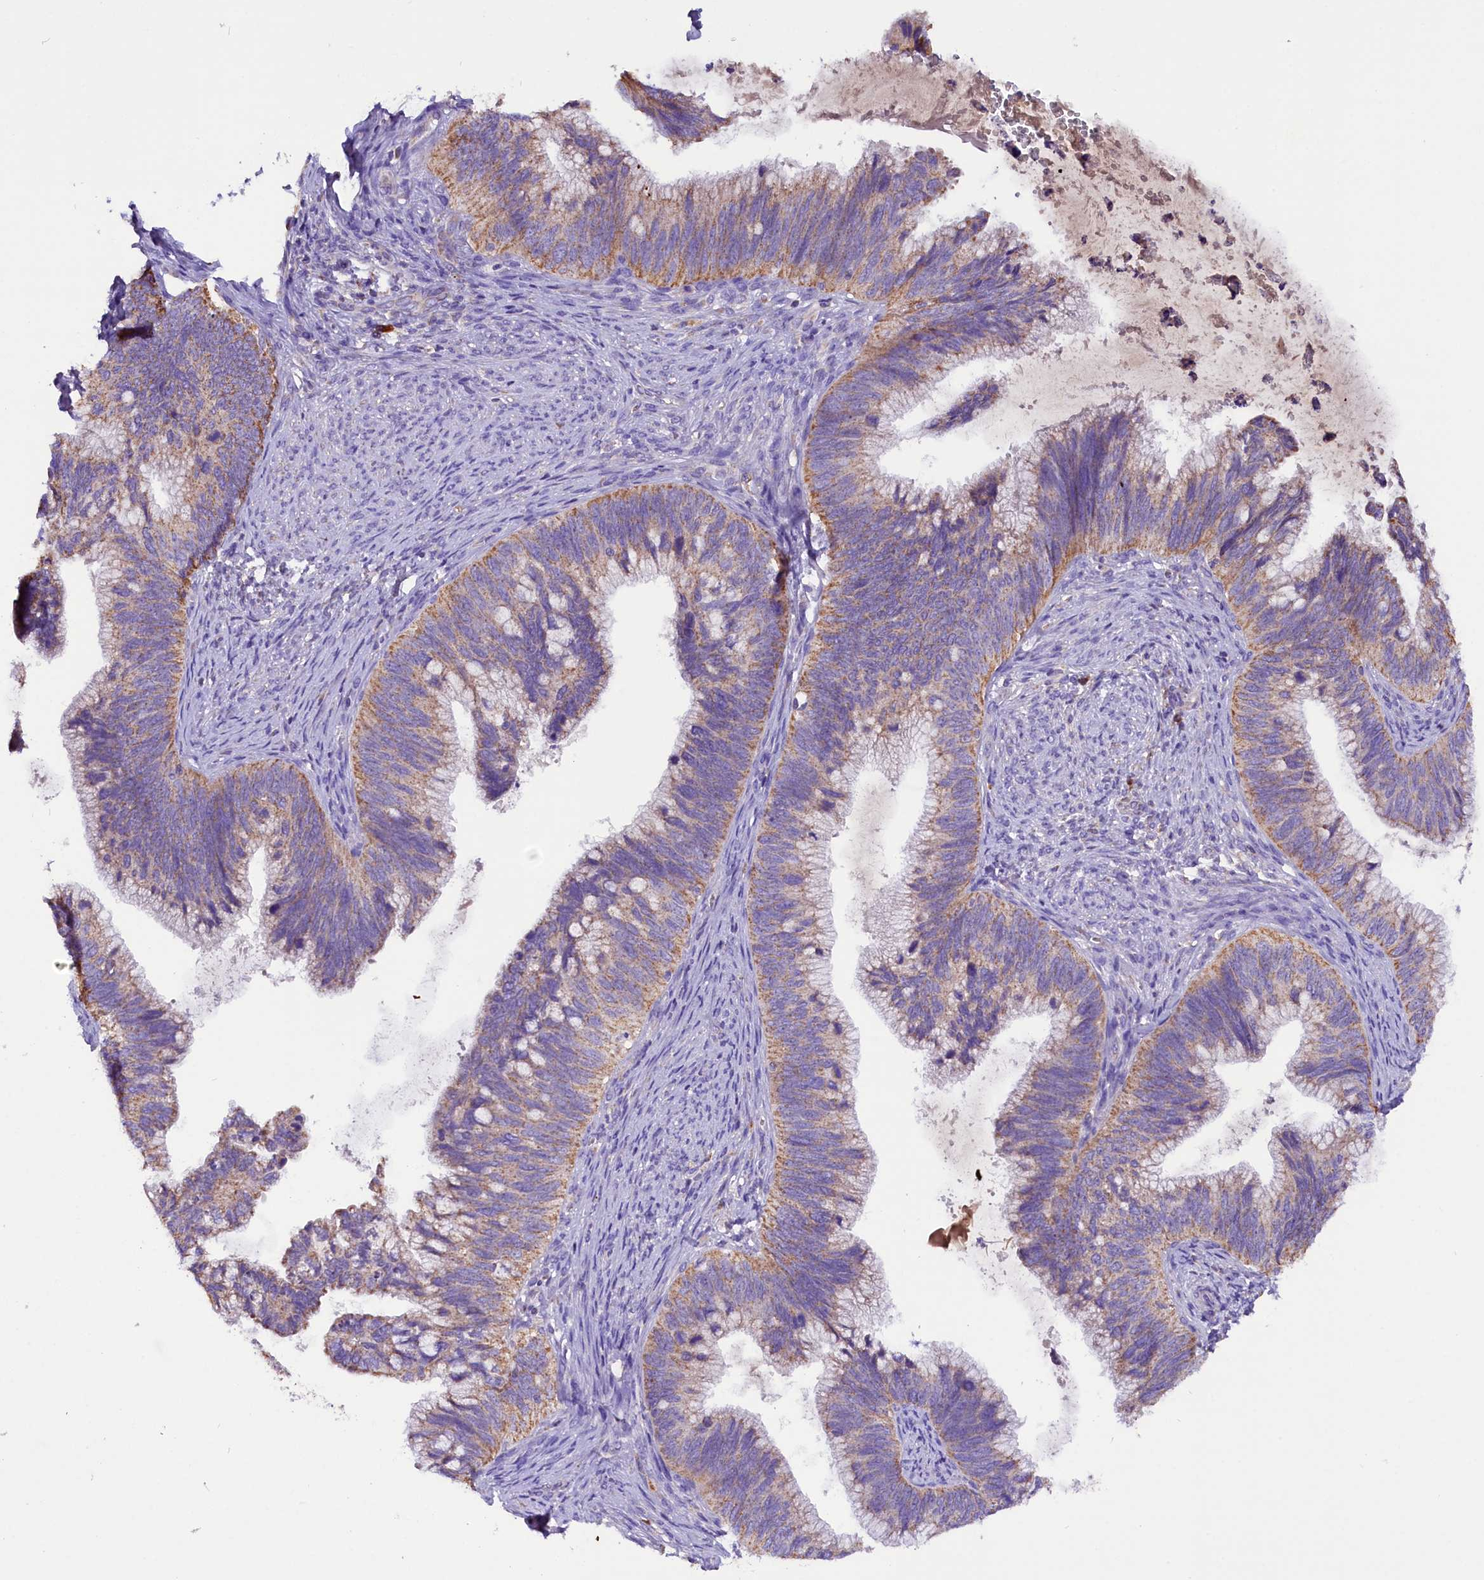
{"staining": {"intensity": "moderate", "quantity": ">75%", "location": "cytoplasmic/membranous"}, "tissue": "cervical cancer", "cell_type": "Tumor cells", "image_type": "cancer", "snomed": [{"axis": "morphology", "description": "Adenocarcinoma, NOS"}, {"axis": "topography", "description": "Cervix"}], "caption": "Immunohistochemical staining of human adenocarcinoma (cervical) displays medium levels of moderate cytoplasmic/membranous positivity in approximately >75% of tumor cells.", "gene": "SIX5", "patient": {"sex": "female", "age": 42}}